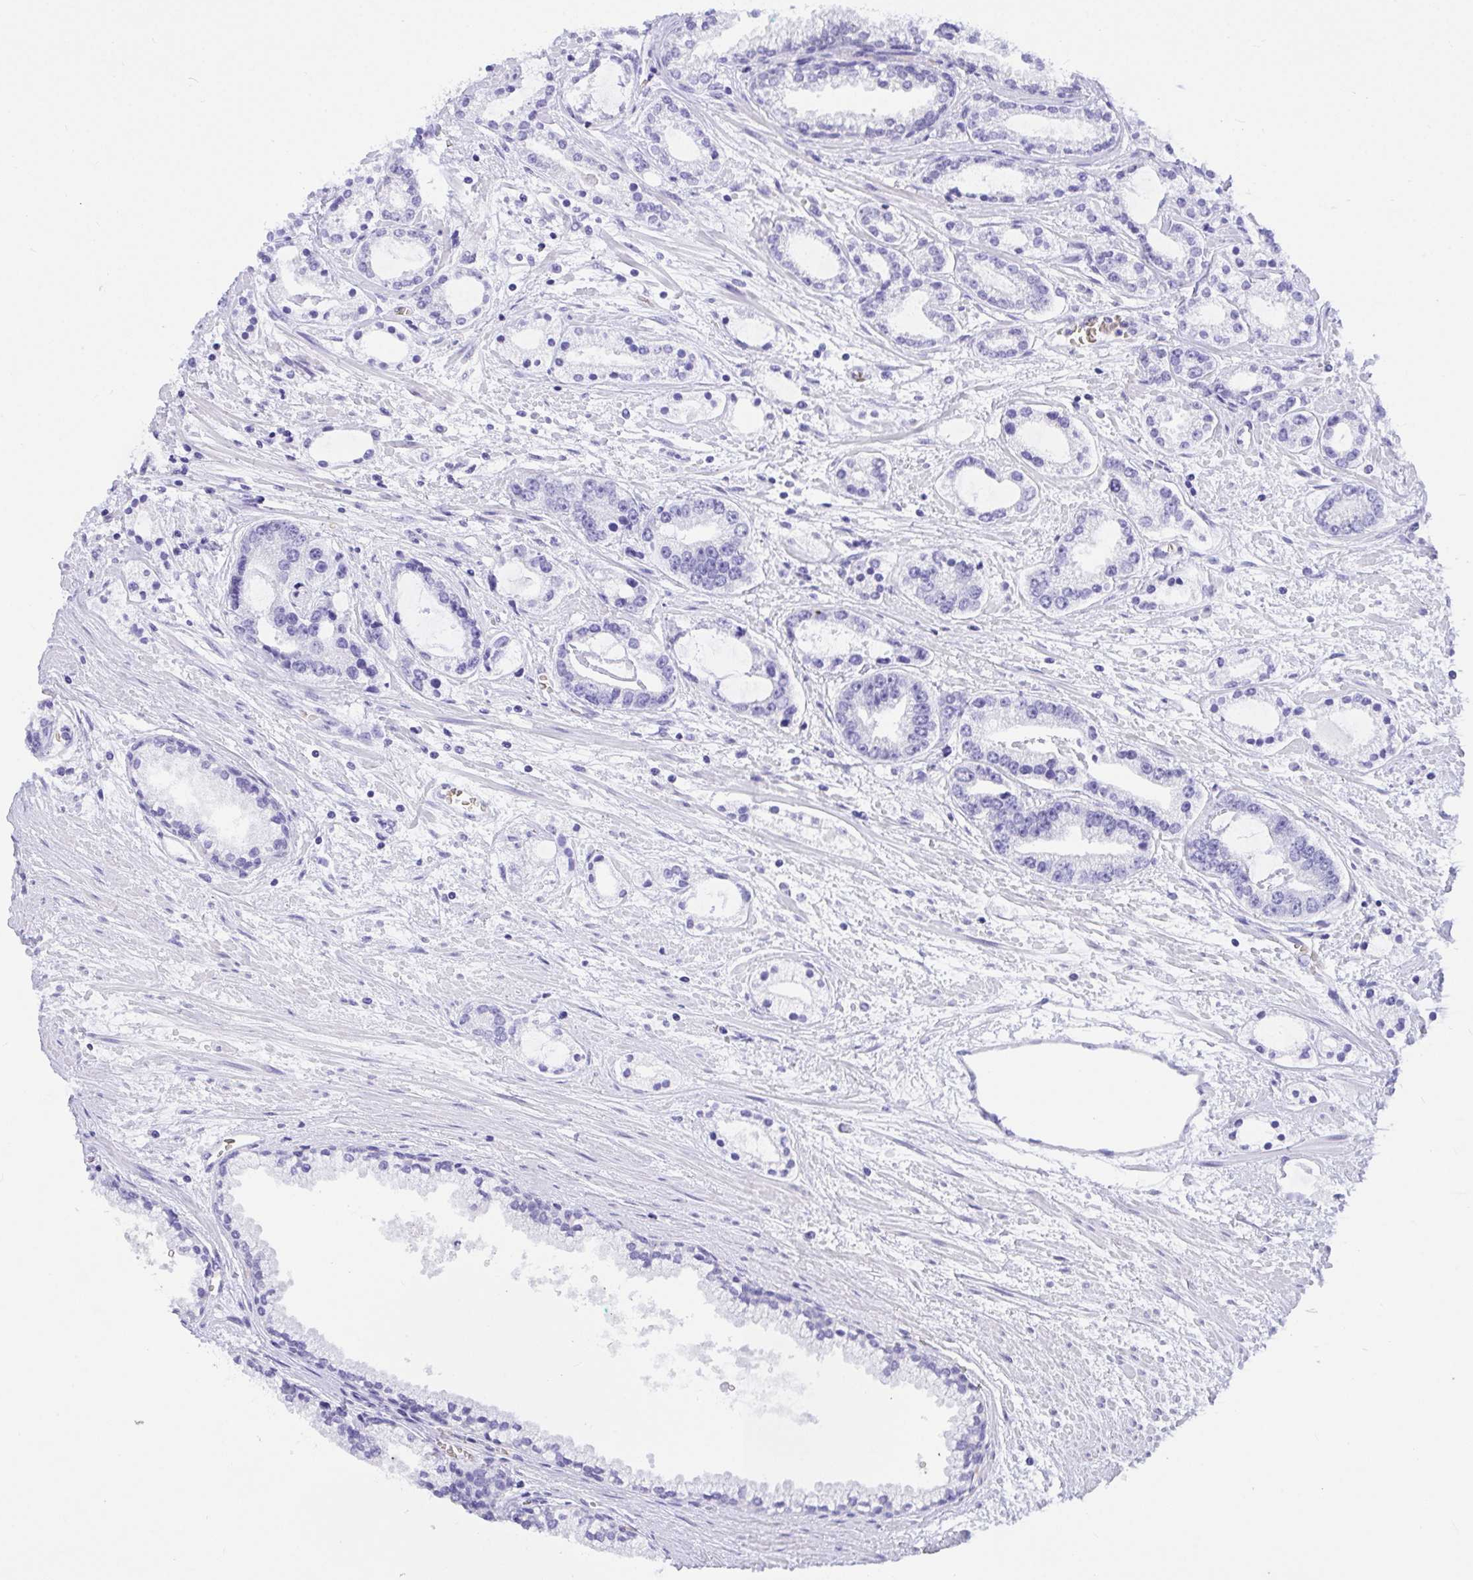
{"staining": {"intensity": "negative", "quantity": "none", "location": "none"}, "tissue": "prostate cancer", "cell_type": "Tumor cells", "image_type": "cancer", "snomed": [{"axis": "morphology", "description": "Adenocarcinoma, Medium grade"}, {"axis": "topography", "description": "Prostate"}], "caption": "Tumor cells are negative for brown protein staining in prostate adenocarcinoma (medium-grade).", "gene": "ANK1", "patient": {"sex": "male", "age": 57}}